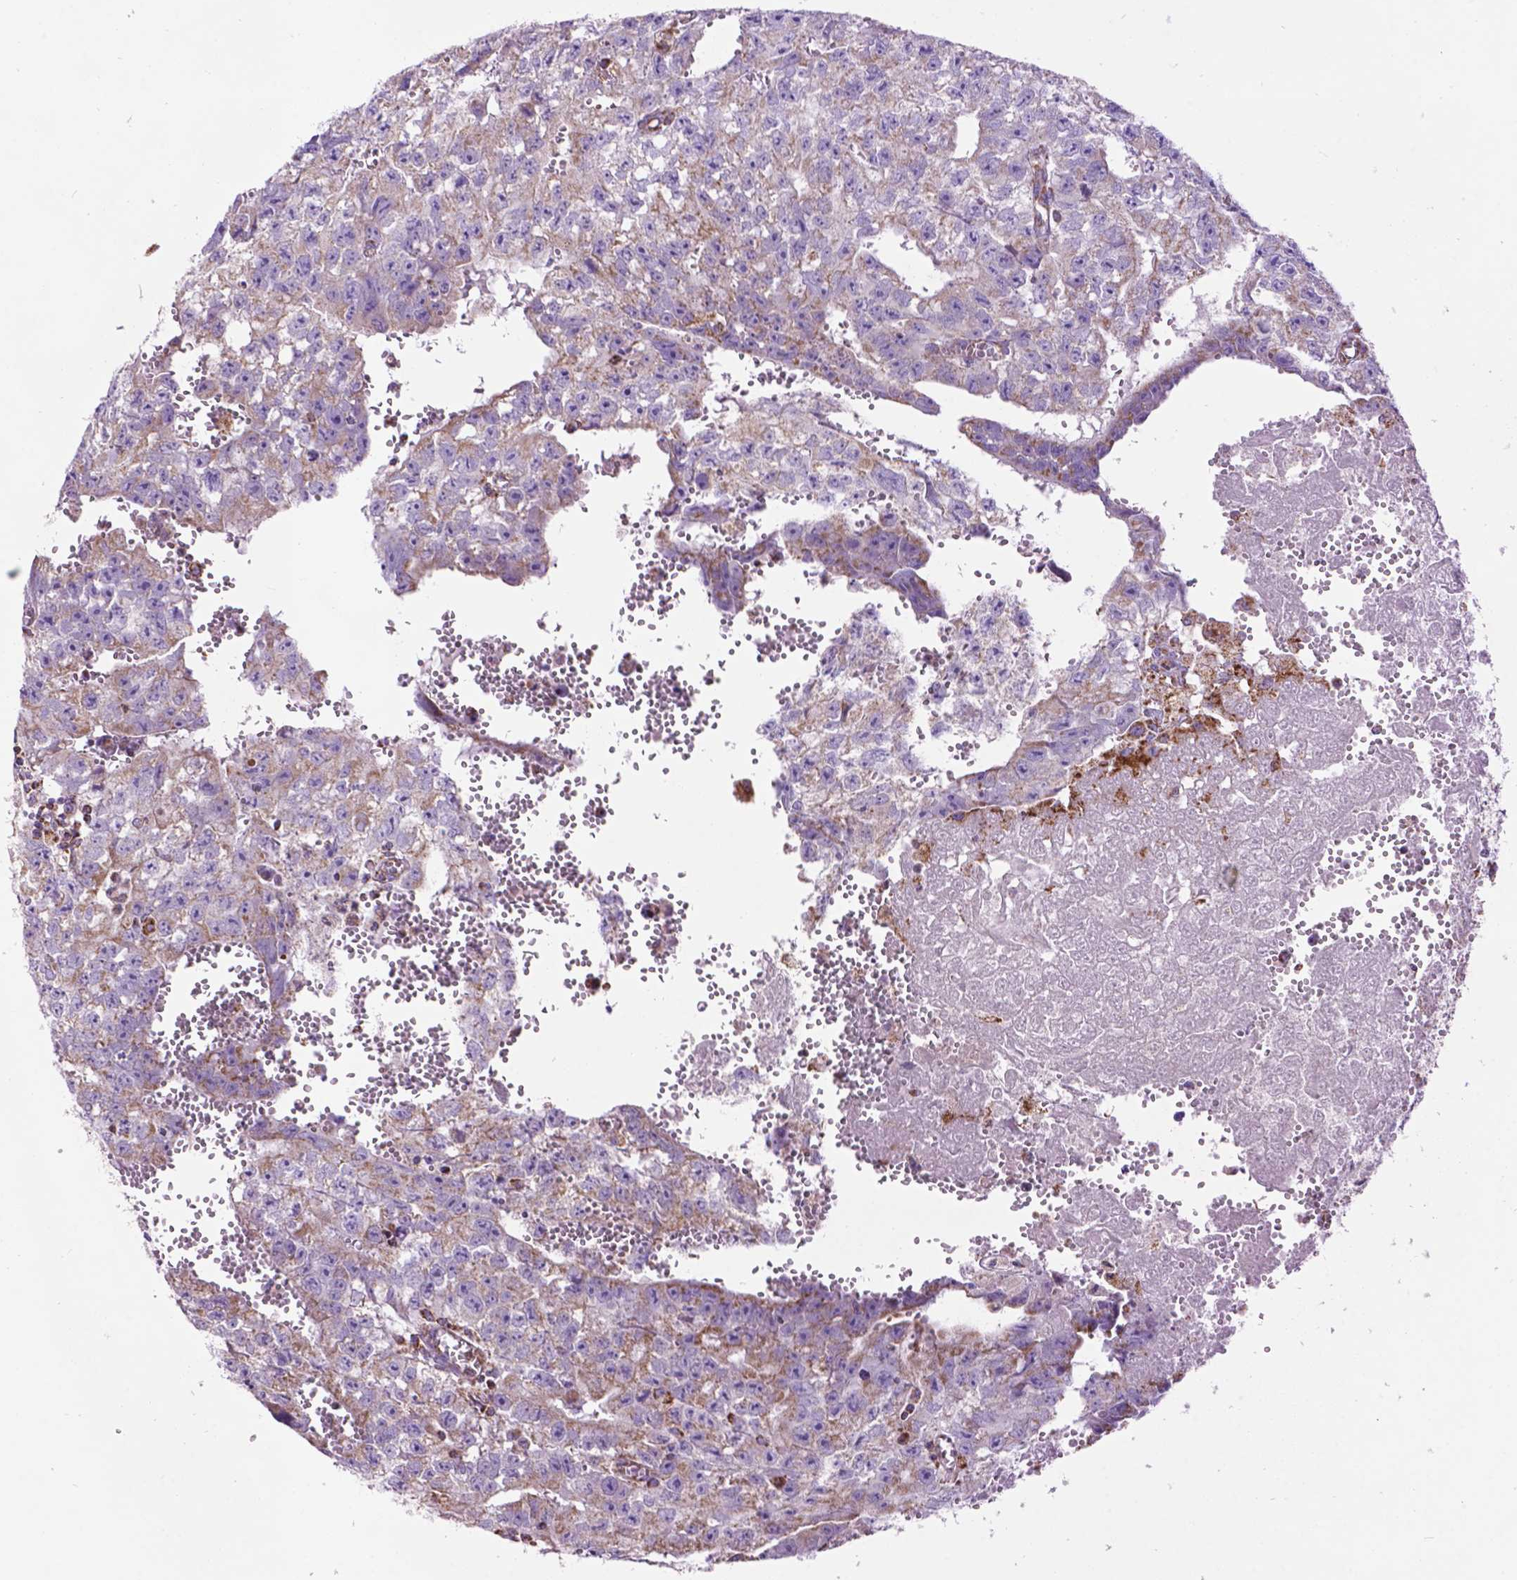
{"staining": {"intensity": "negative", "quantity": "none", "location": "none"}, "tissue": "testis cancer", "cell_type": "Tumor cells", "image_type": "cancer", "snomed": [{"axis": "morphology", "description": "Carcinoma, Embryonal, NOS"}, {"axis": "morphology", "description": "Teratoma, malignant, NOS"}, {"axis": "topography", "description": "Testis"}], "caption": "High power microscopy photomicrograph of an immunohistochemistry (IHC) histopathology image of testis cancer (teratoma (malignant)), revealing no significant staining in tumor cells. Nuclei are stained in blue.", "gene": "PYCR3", "patient": {"sex": "male", "age": 24}}